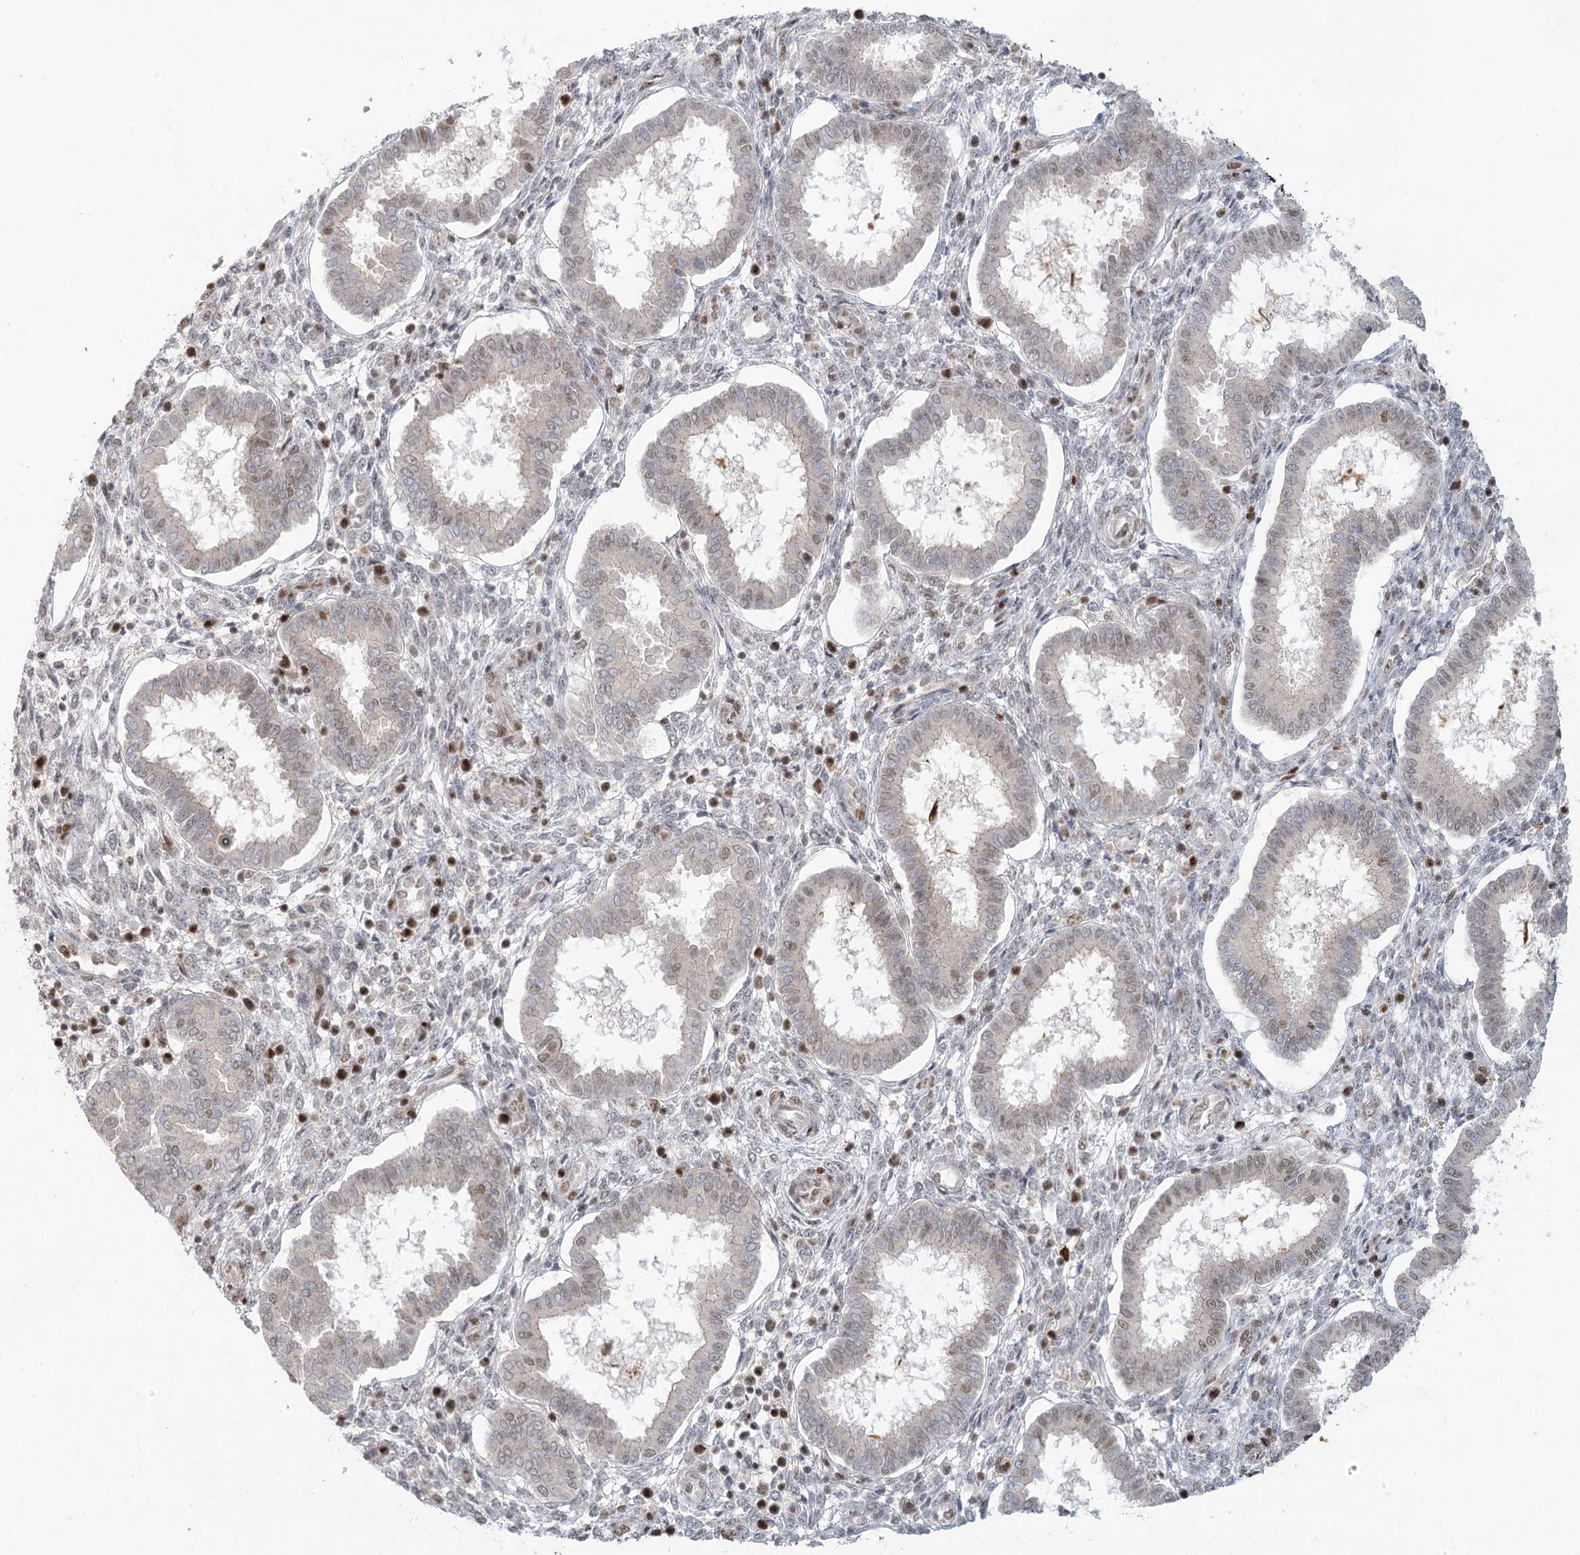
{"staining": {"intensity": "negative", "quantity": "none", "location": "none"}, "tissue": "endometrium", "cell_type": "Cells in endometrial stroma", "image_type": "normal", "snomed": [{"axis": "morphology", "description": "Normal tissue, NOS"}, {"axis": "topography", "description": "Endometrium"}], "caption": "Immunohistochemical staining of normal human endometrium demonstrates no significant positivity in cells in endometrial stroma.", "gene": "R3HCC1L", "patient": {"sex": "female", "age": 24}}